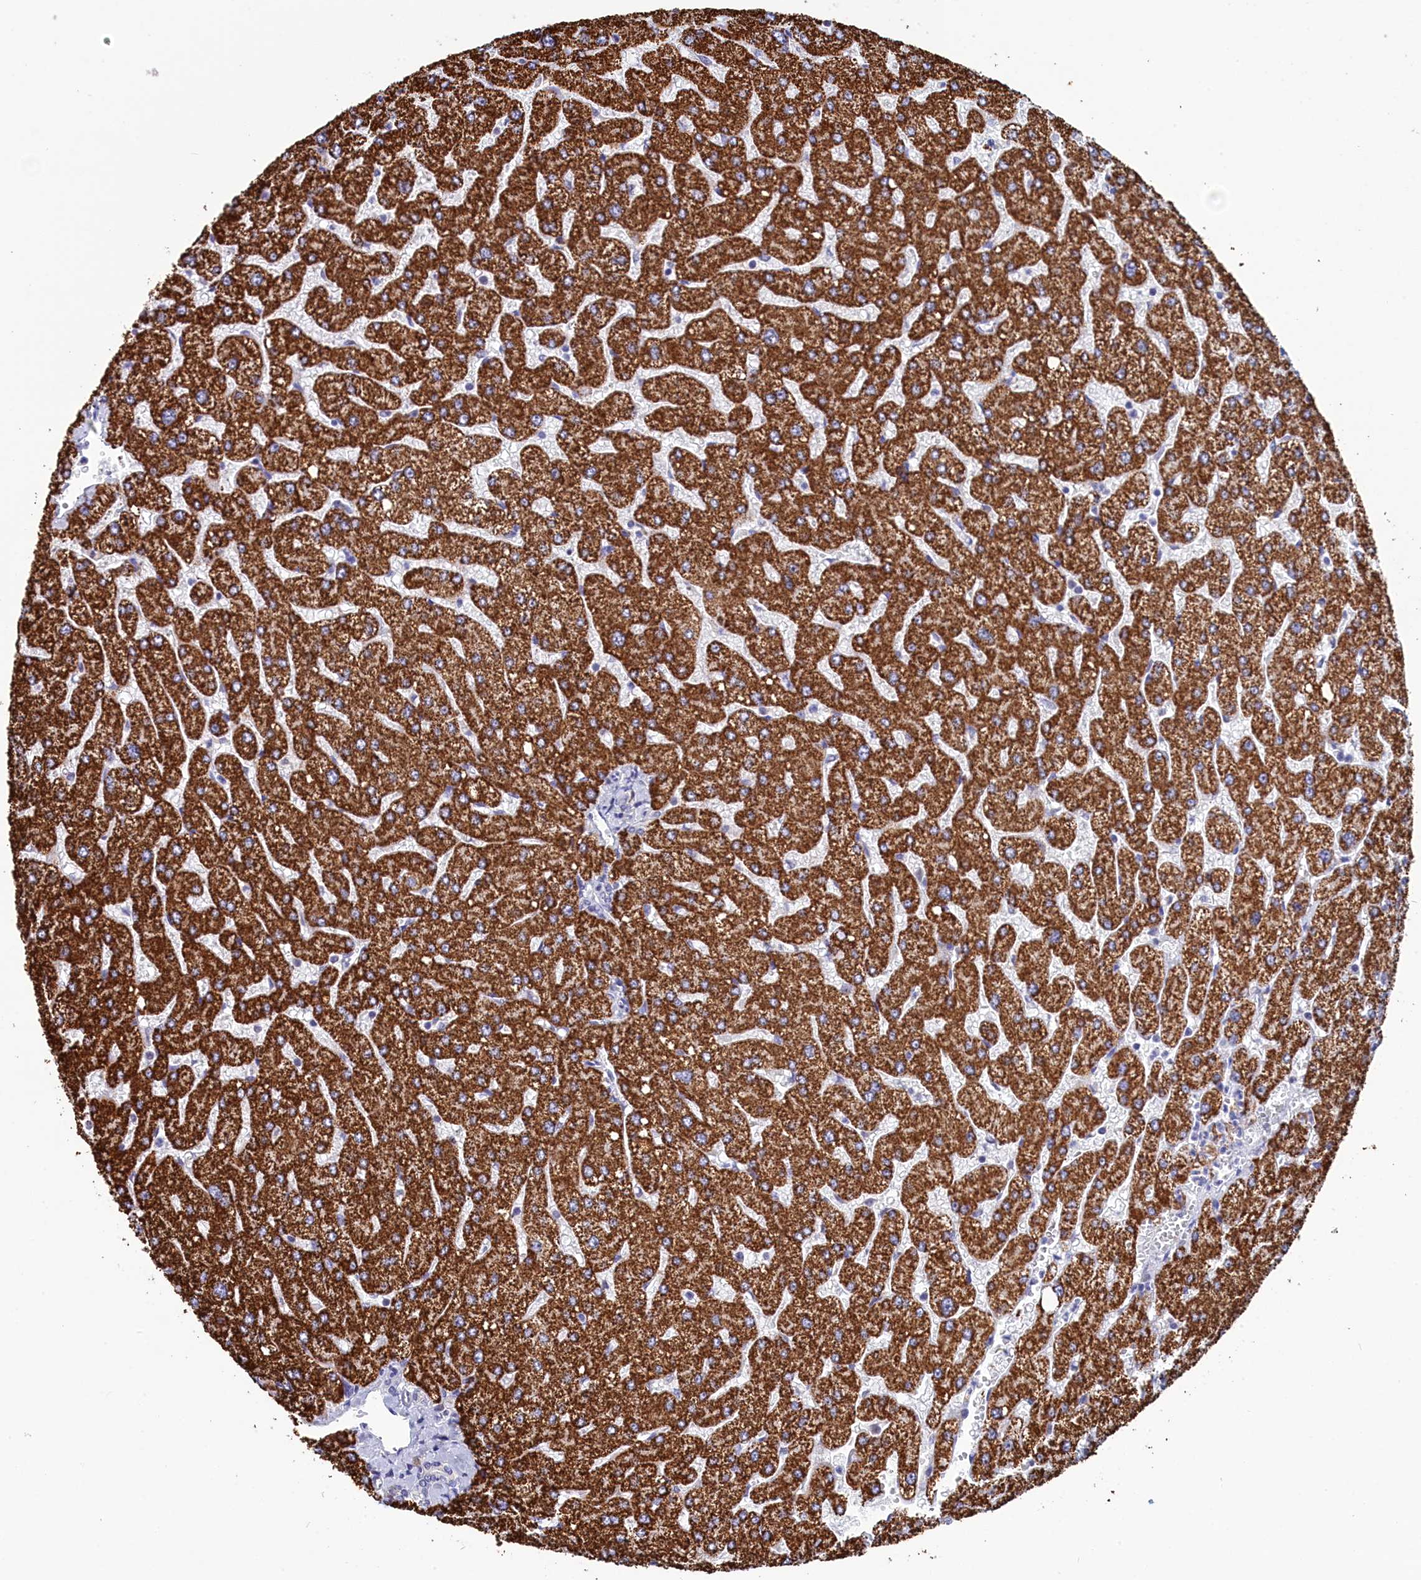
{"staining": {"intensity": "negative", "quantity": "none", "location": "none"}, "tissue": "liver", "cell_type": "Cholangiocytes", "image_type": "normal", "snomed": [{"axis": "morphology", "description": "Normal tissue, NOS"}, {"axis": "topography", "description": "Liver"}], "caption": "DAB (3,3'-diaminobenzidine) immunohistochemical staining of normal human liver exhibits no significant expression in cholangiocytes.", "gene": "PGP", "patient": {"sex": "male", "age": 55}}